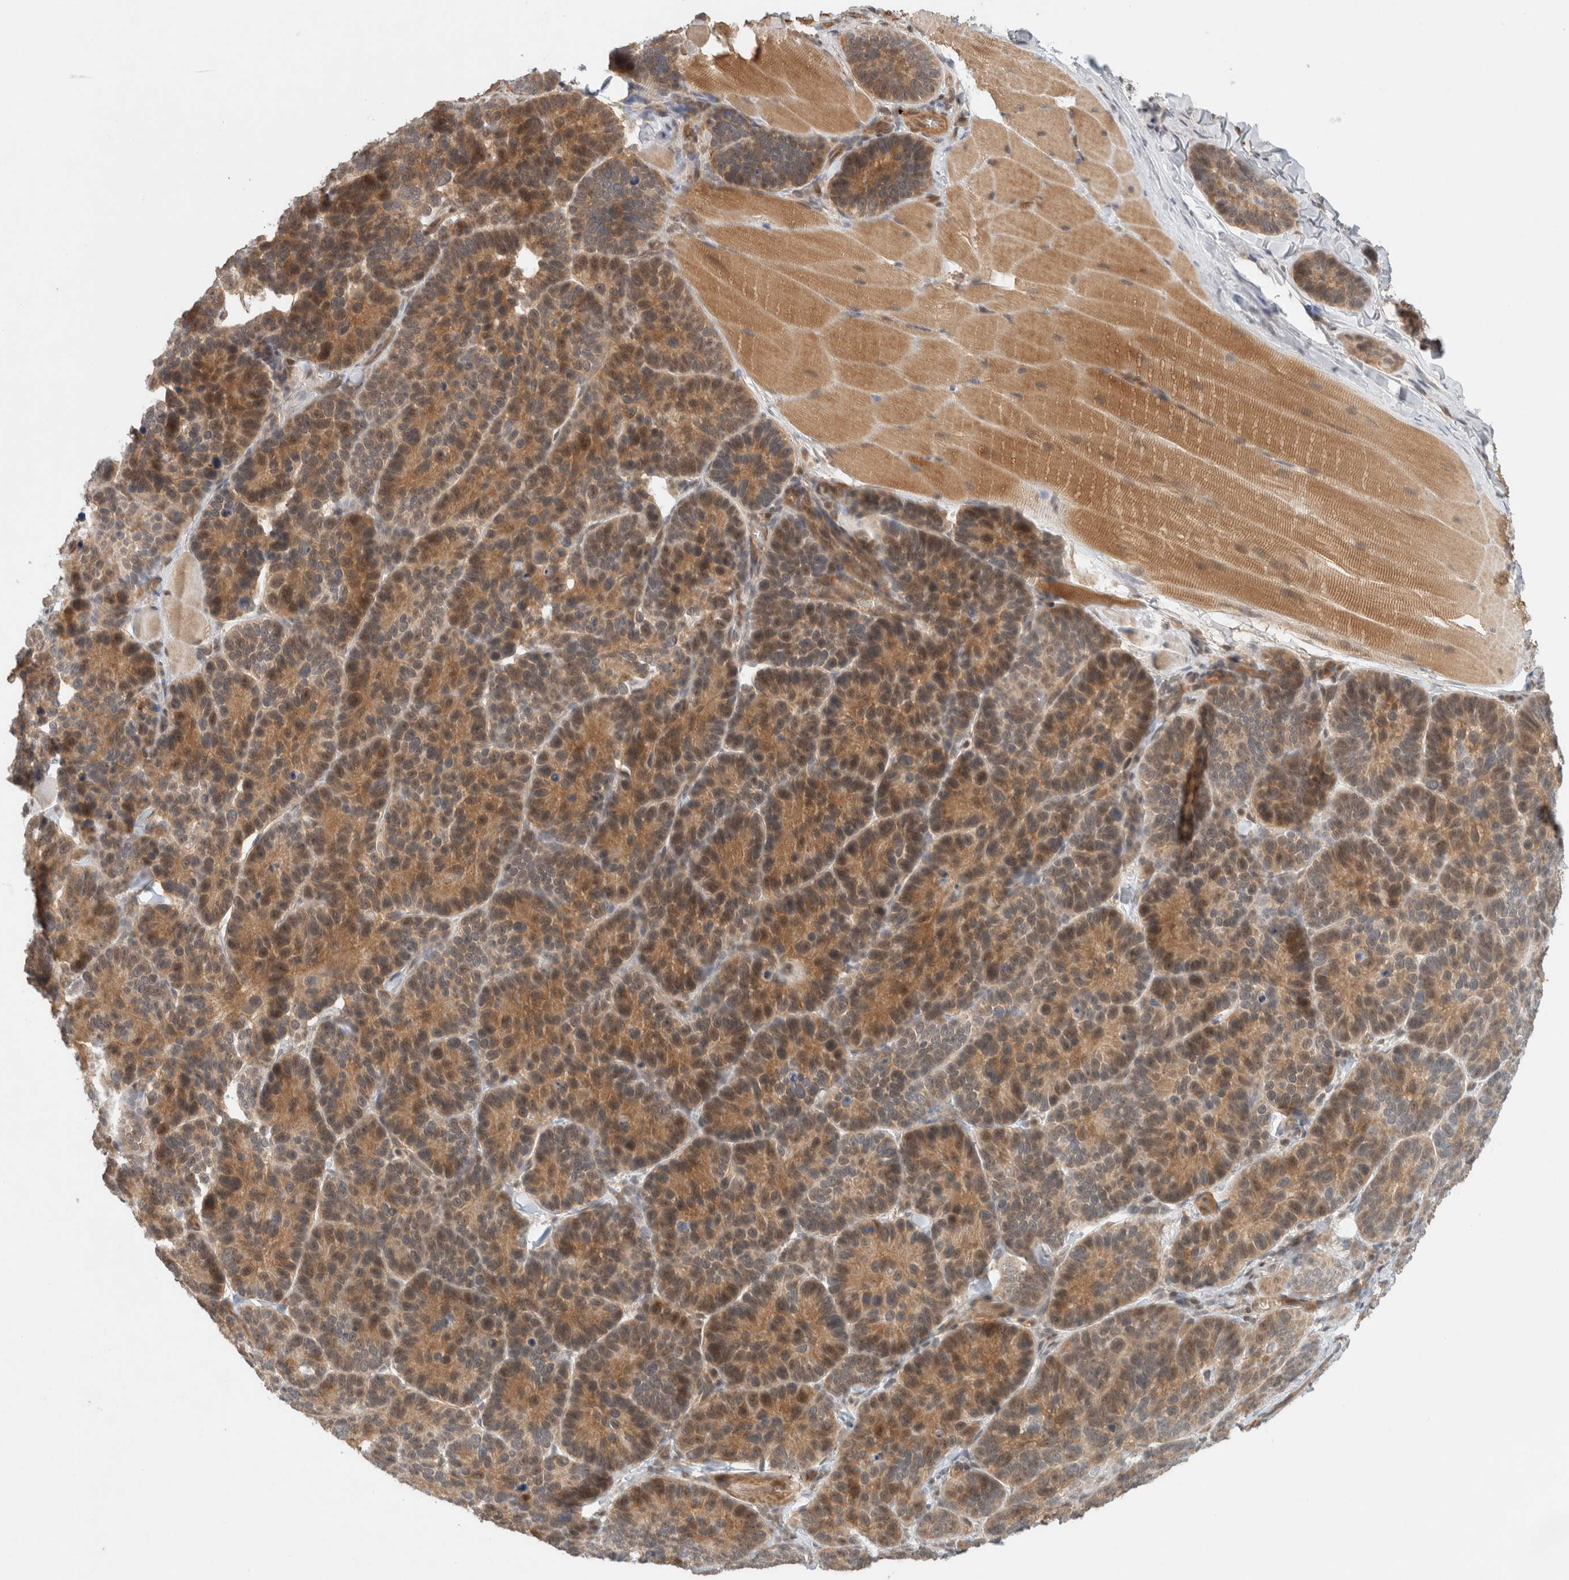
{"staining": {"intensity": "moderate", "quantity": ">75%", "location": "cytoplasmic/membranous"}, "tissue": "skin cancer", "cell_type": "Tumor cells", "image_type": "cancer", "snomed": [{"axis": "morphology", "description": "Basal cell carcinoma"}, {"axis": "topography", "description": "Skin"}], "caption": "Protein expression analysis of skin cancer demonstrates moderate cytoplasmic/membranous staining in approximately >75% of tumor cells.", "gene": "CAAP1", "patient": {"sex": "male", "age": 62}}